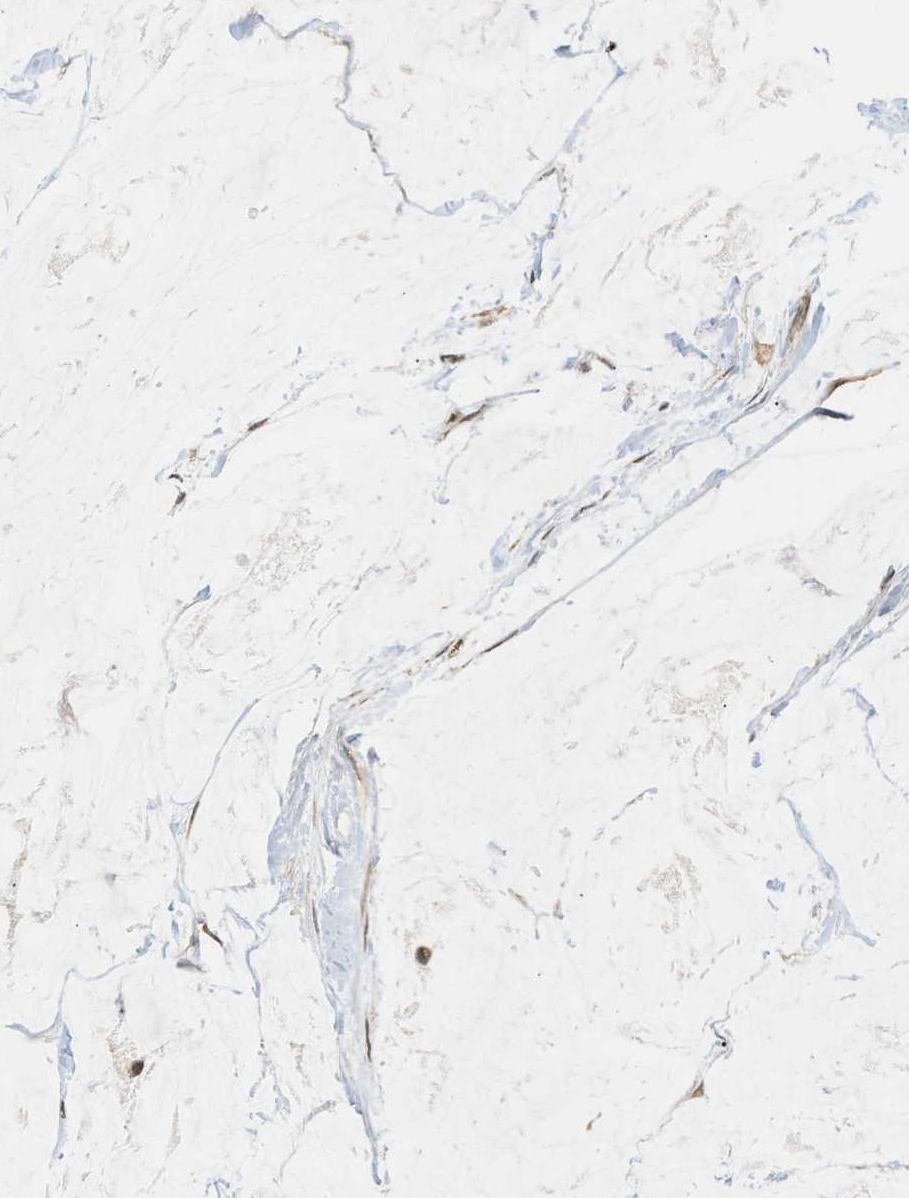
{"staining": {"intensity": "moderate", "quantity": ">75%", "location": "cytoplasmic/membranous"}, "tissue": "breast cancer", "cell_type": "Tumor cells", "image_type": "cancer", "snomed": [{"axis": "morphology", "description": "Normal tissue, NOS"}, {"axis": "morphology", "description": "Duct carcinoma"}, {"axis": "topography", "description": "Breast"}], "caption": "IHC staining of breast cancer (invasive ductal carcinoma), which reveals medium levels of moderate cytoplasmic/membranous positivity in about >75% of tumor cells indicating moderate cytoplasmic/membranous protein positivity. The staining was performed using DAB (brown) for protein detection and nuclei were counterstained in hematoxylin (blue).", "gene": "ABHD5", "patient": {"sex": "female", "age": 50}}